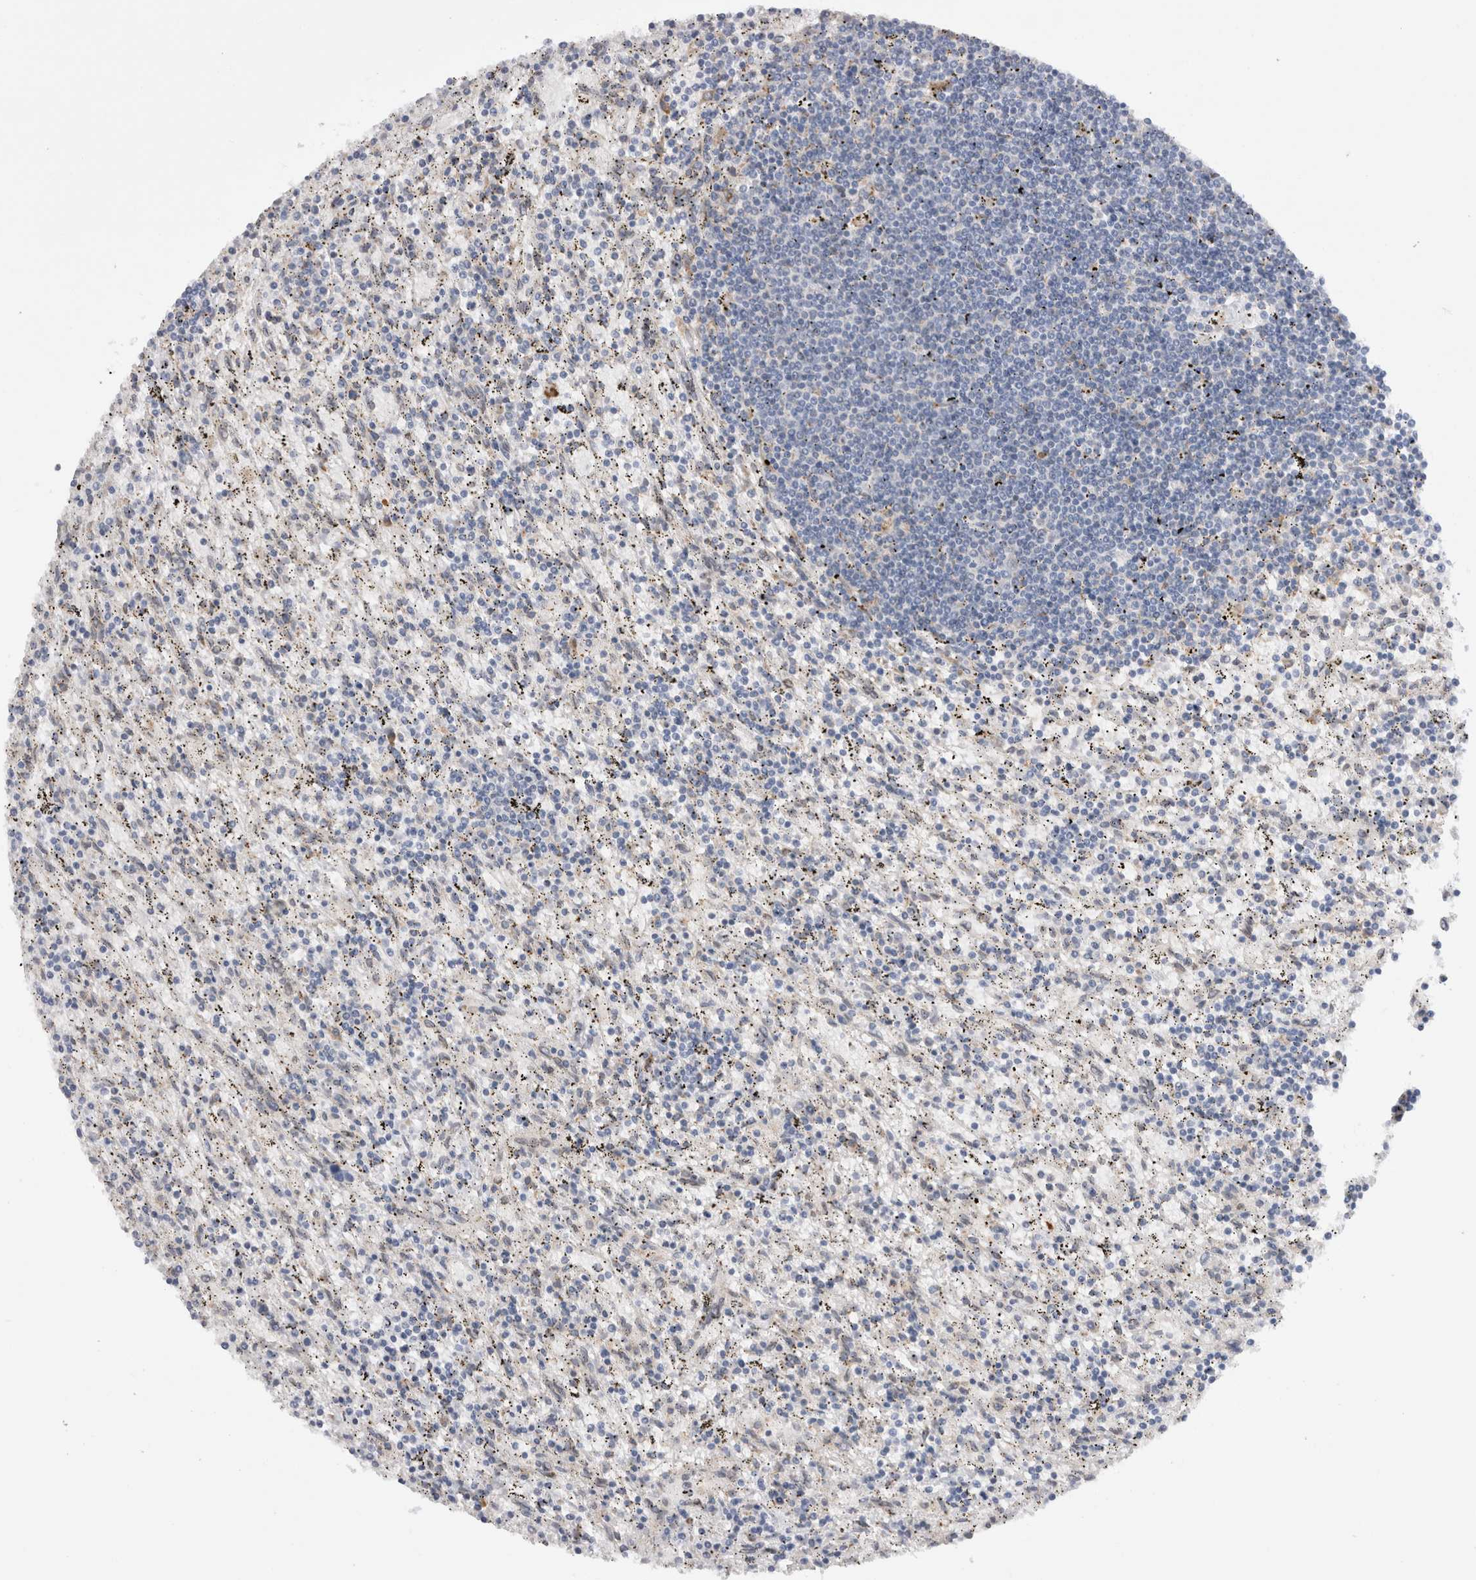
{"staining": {"intensity": "negative", "quantity": "none", "location": "none"}, "tissue": "lymphoma", "cell_type": "Tumor cells", "image_type": "cancer", "snomed": [{"axis": "morphology", "description": "Malignant lymphoma, non-Hodgkin's type, Low grade"}, {"axis": "topography", "description": "Spleen"}], "caption": "Protein analysis of malignant lymphoma, non-Hodgkin's type (low-grade) exhibits no significant expression in tumor cells. Nuclei are stained in blue.", "gene": "VCPIP1", "patient": {"sex": "male", "age": 76}}